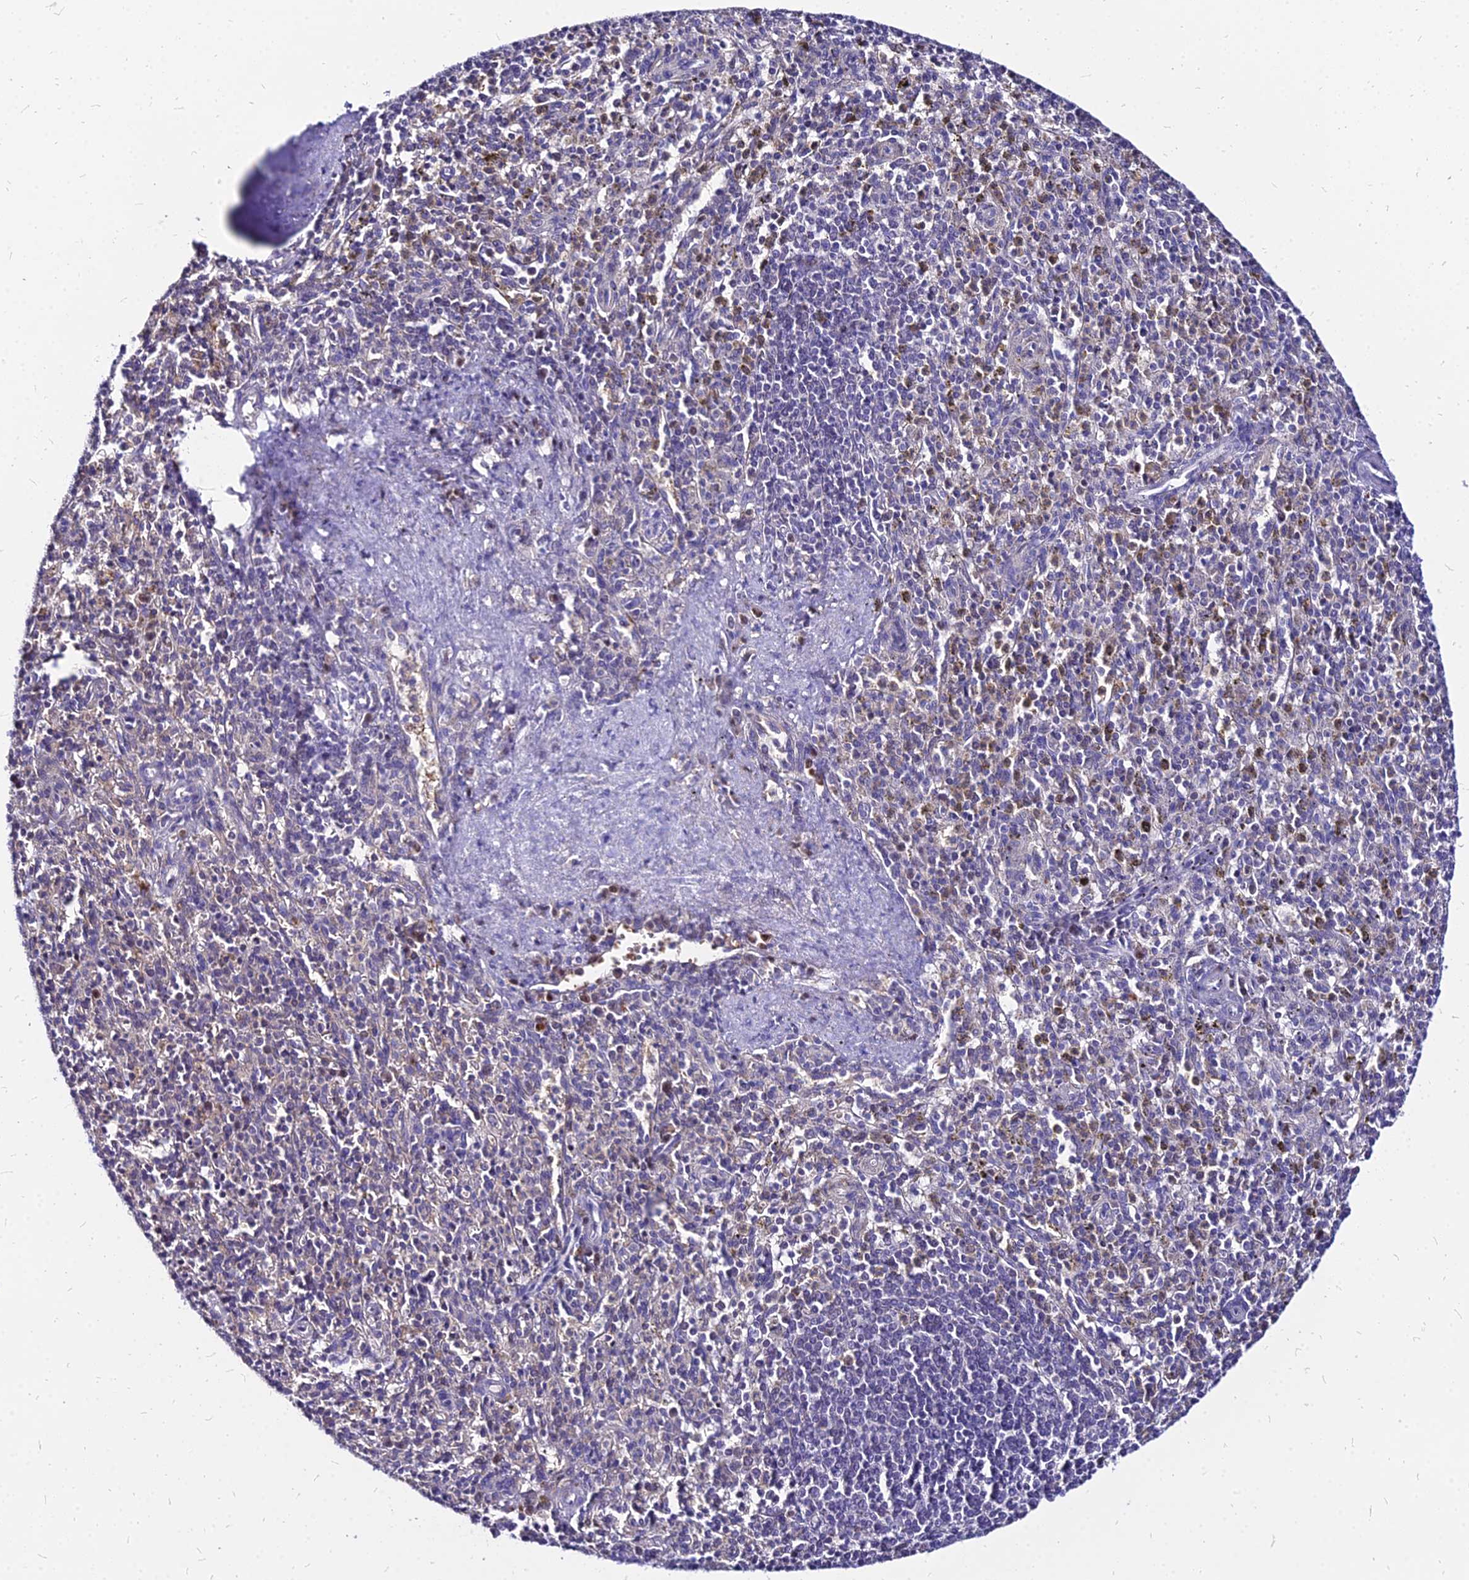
{"staining": {"intensity": "negative", "quantity": "none", "location": "none"}, "tissue": "spleen", "cell_type": "Cells in red pulp", "image_type": "normal", "snomed": [{"axis": "morphology", "description": "Normal tissue, NOS"}, {"axis": "topography", "description": "Spleen"}], "caption": "A high-resolution image shows immunohistochemistry staining of normal spleen, which shows no significant staining in cells in red pulp. (Immunohistochemistry (ihc), brightfield microscopy, high magnification).", "gene": "ACSM6", "patient": {"sex": "male", "age": 72}}